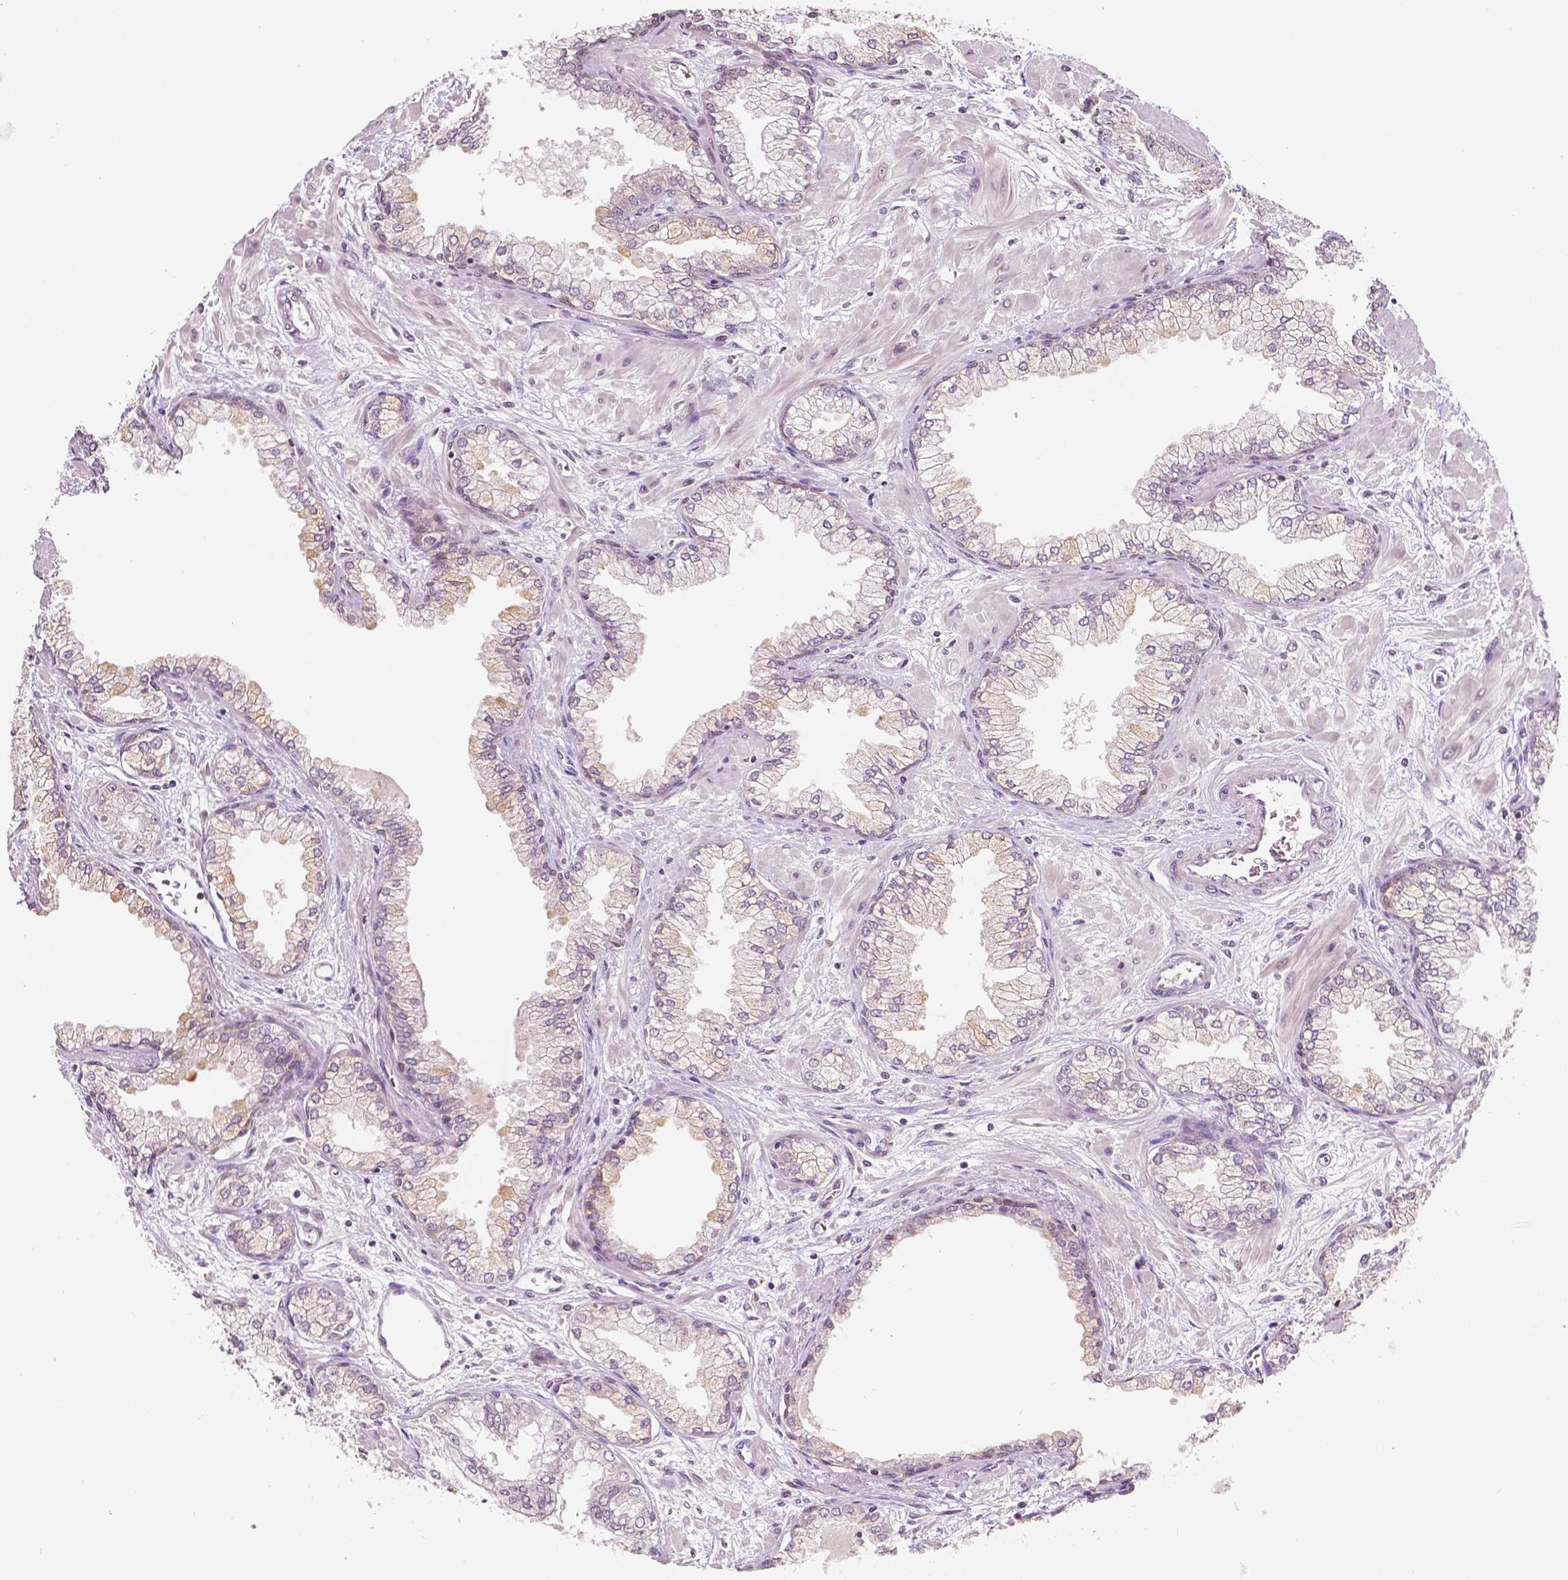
{"staining": {"intensity": "weak", "quantity": "<25%", "location": "cytoplasmic/membranous"}, "tissue": "prostate cancer", "cell_type": "Tumor cells", "image_type": "cancer", "snomed": [{"axis": "morphology", "description": "Adenocarcinoma, Low grade"}, {"axis": "topography", "description": "Prostate"}], "caption": "Micrograph shows no significant protein positivity in tumor cells of prostate cancer.", "gene": "NOS1AP", "patient": {"sex": "male", "age": 55}}